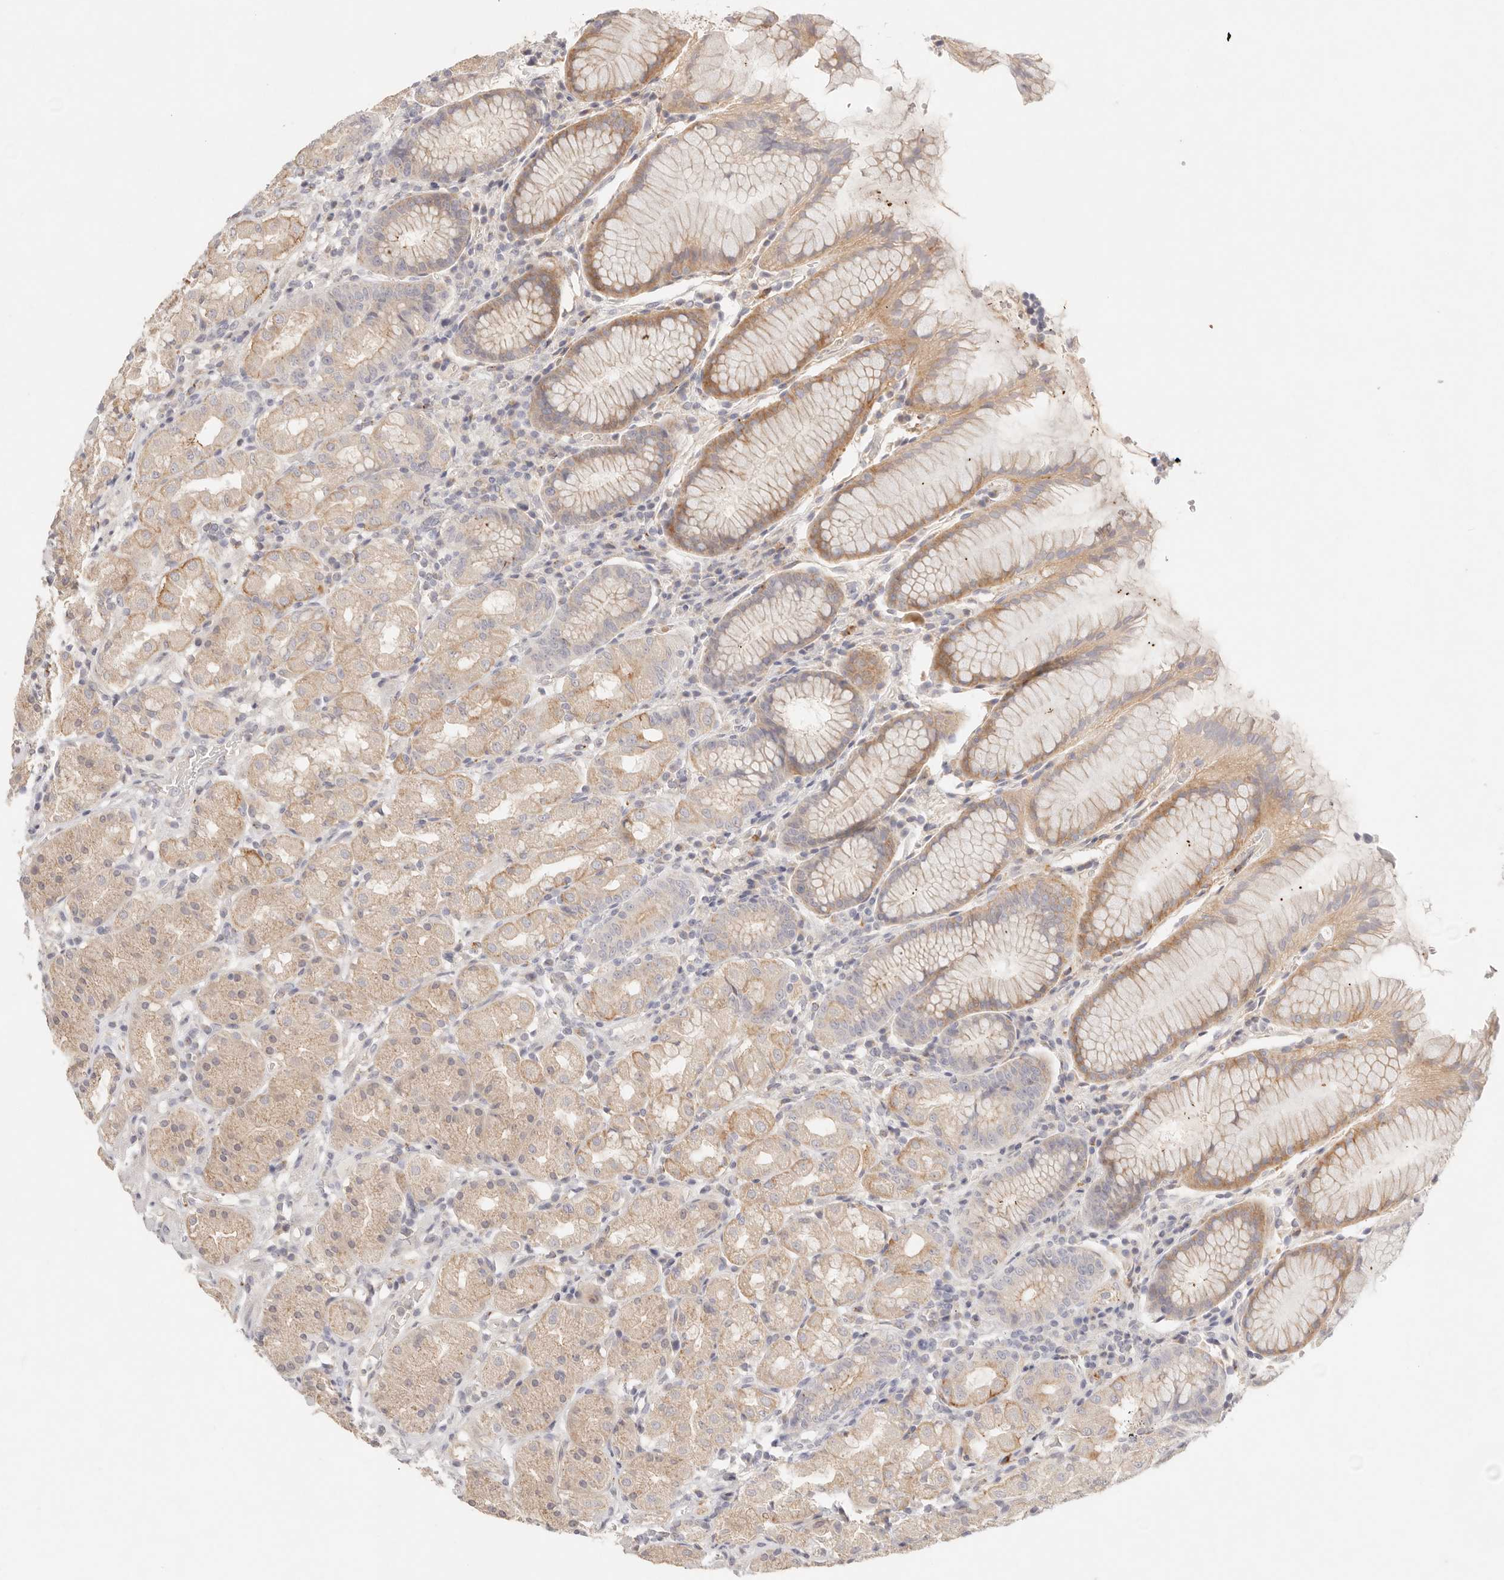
{"staining": {"intensity": "moderate", "quantity": "25%-75%", "location": "cytoplasmic/membranous"}, "tissue": "stomach", "cell_type": "Glandular cells", "image_type": "normal", "snomed": [{"axis": "morphology", "description": "Normal tissue, NOS"}, {"axis": "topography", "description": "Stomach, lower"}], "caption": "Immunohistochemistry (IHC) staining of benign stomach, which reveals medium levels of moderate cytoplasmic/membranous staining in about 25%-75% of glandular cells indicating moderate cytoplasmic/membranous protein staining. The staining was performed using DAB (3,3'-diaminobenzidine) (brown) for protein detection and nuclei were counterstained in hematoxylin (blue).", "gene": "CEP120", "patient": {"sex": "female", "age": 56}}